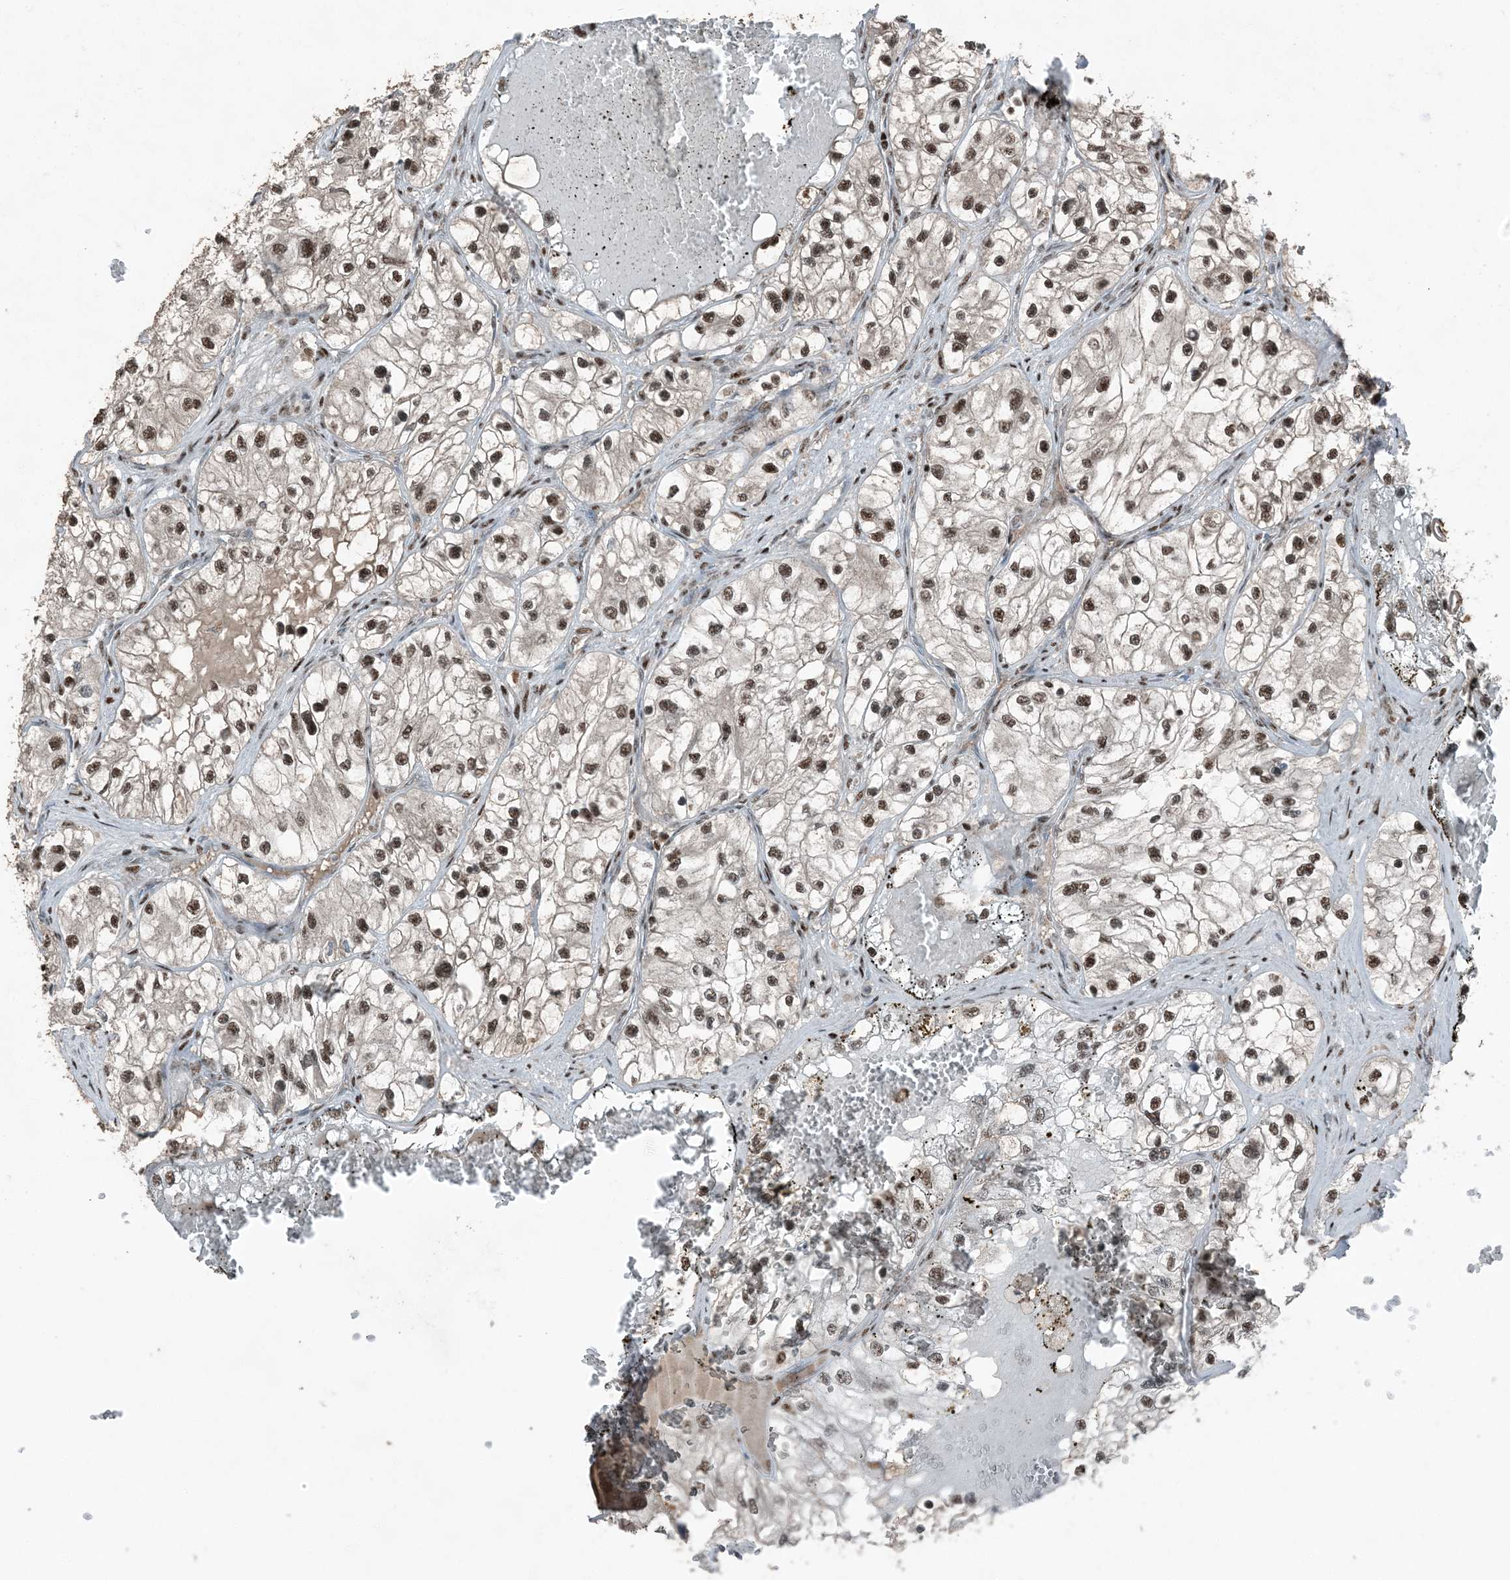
{"staining": {"intensity": "moderate", "quantity": ">75%", "location": "nuclear"}, "tissue": "renal cancer", "cell_type": "Tumor cells", "image_type": "cancer", "snomed": [{"axis": "morphology", "description": "Adenocarcinoma, NOS"}, {"axis": "topography", "description": "Kidney"}], "caption": "Moderate nuclear protein staining is appreciated in about >75% of tumor cells in adenocarcinoma (renal).", "gene": "TADA2B", "patient": {"sex": "female", "age": 57}}